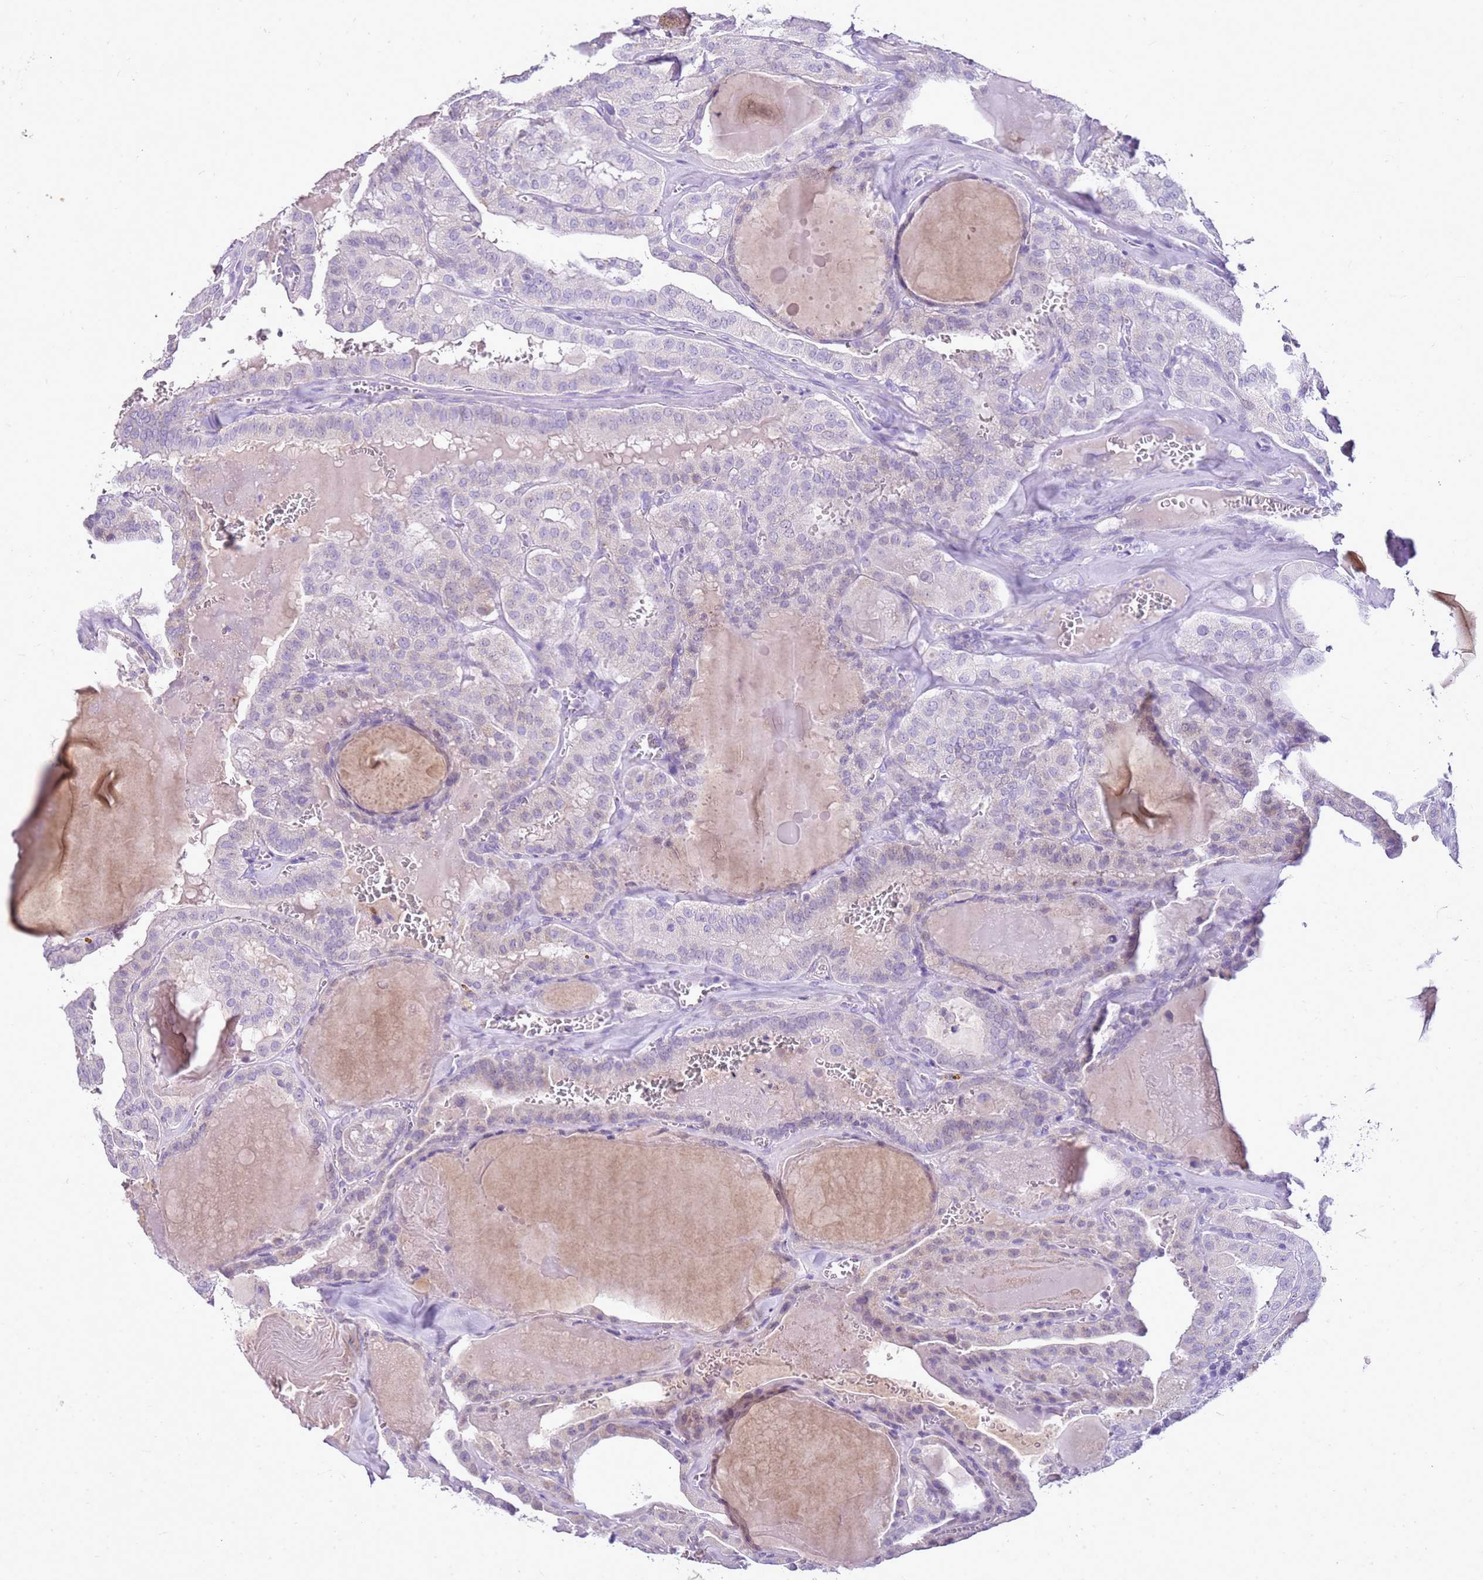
{"staining": {"intensity": "negative", "quantity": "none", "location": "none"}, "tissue": "thyroid cancer", "cell_type": "Tumor cells", "image_type": "cancer", "snomed": [{"axis": "morphology", "description": "Papillary adenocarcinoma, NOS"}, {"axis": "topography", "description": "Thyroid gland"}], "caption": "A photomicrograph of thyroid cancer stained for a protein displays no brown staining in tumor cells.", "gene": "FABP2", "patient": {"sex": "male", "age": 52}}